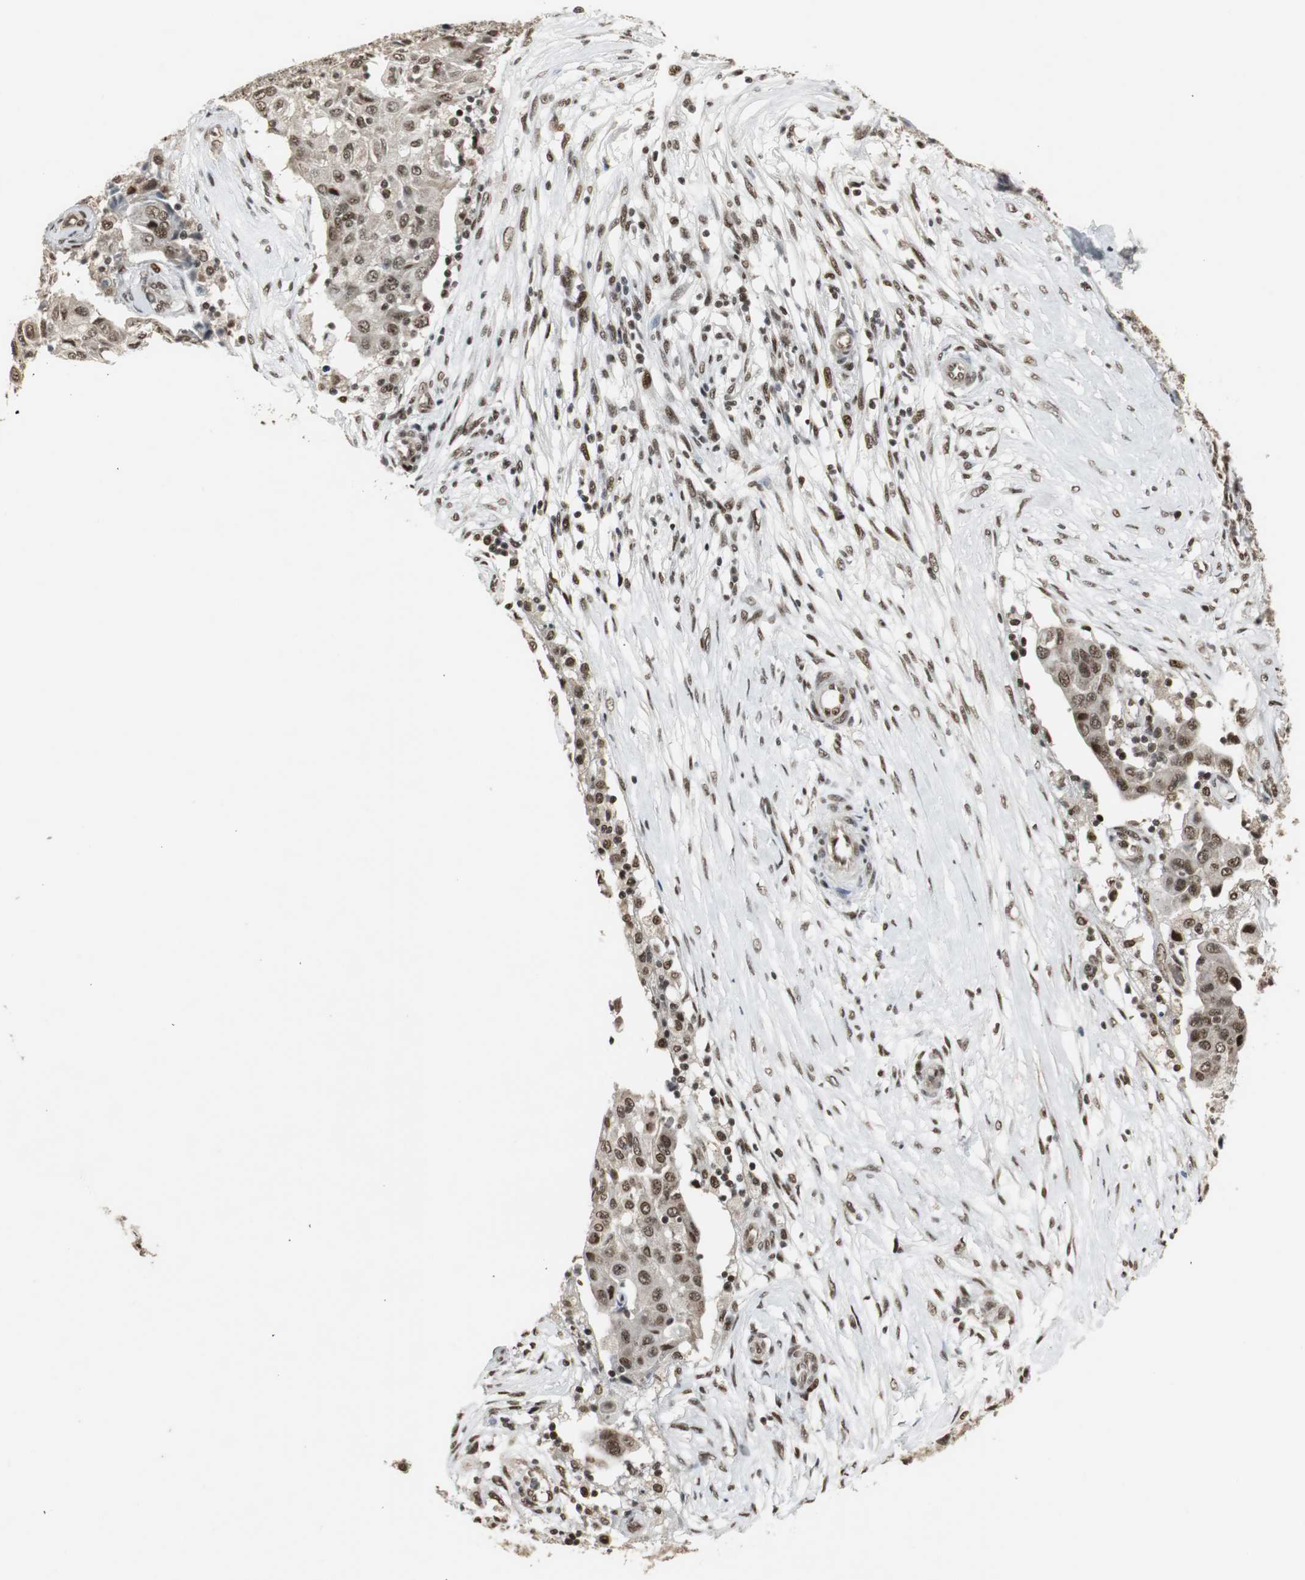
{"staining": {"intensity": "moderate", "quantity": ">75%", "location": "nuclear"}, "tissue": "ovarian cancer", "cell_type": "Tumor cells", "image_type": "cancer", "snomed": [{"axis": "morphology", "description": "Carcinoma, endometroid"}, {"axis": "topography", "description": "Ovary"}], "caption": "Moderate nuclear expression for a protein is seen in approximately >75% of tumor cells of ovarian endometroid carcinoma using IHC.", "gene": "TAF5", "patient": {"sex": "female", "age": 42}}